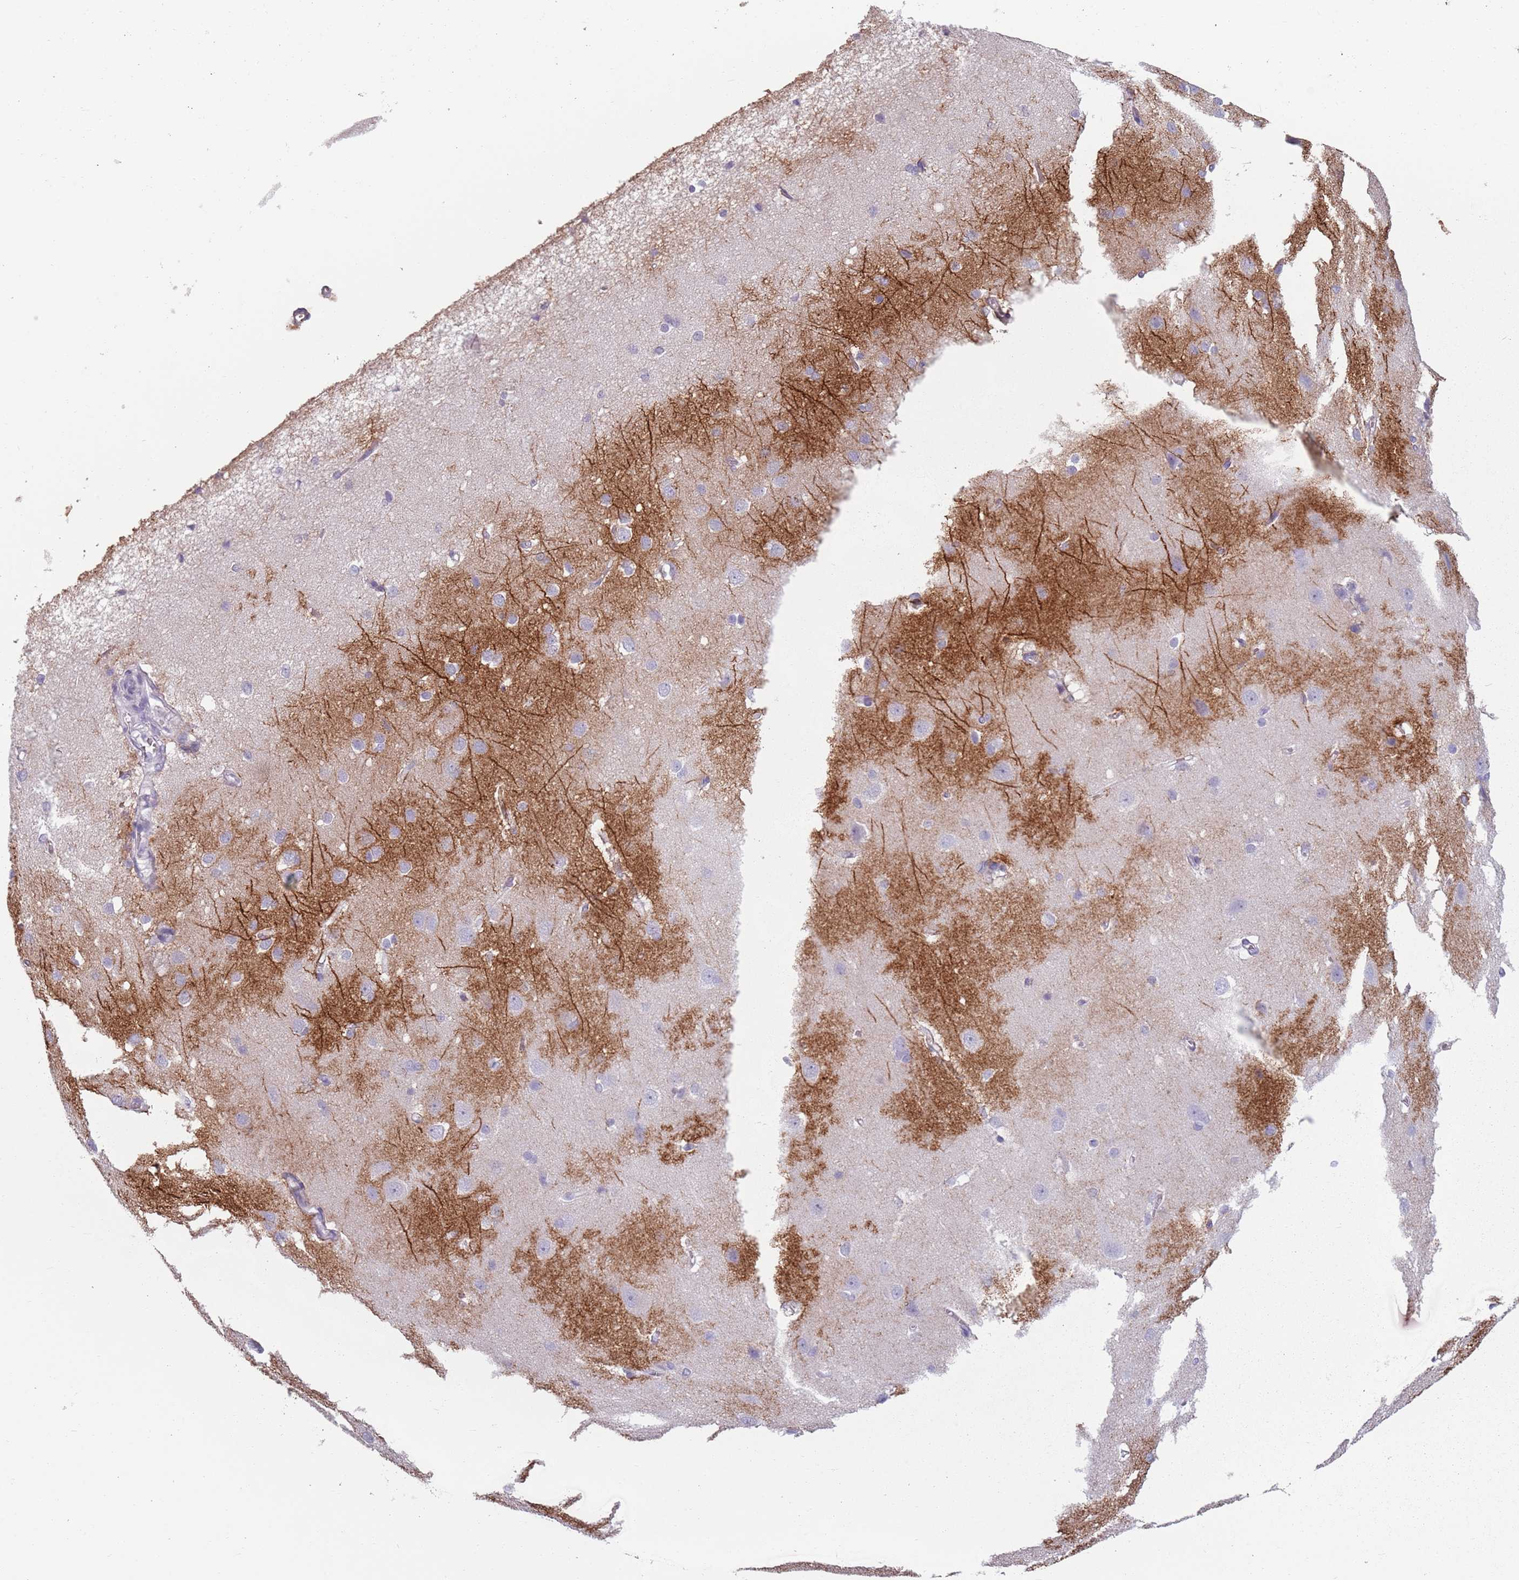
{"staining": {"intensity": "weak", "quantity": "<25%", "location": "cytoplasmic/membranous"}, "tissue": "cerebral cortex", "cell_type": "Endothelial cells", "image_type": "normal", "snomed": [{"axis": "morphology", "description": "Normal tissue, NOS"}, {"axis": "topography", "description": "Cerebral cortex"}], "caption": "Immunohistochemistry image of benign human cerebral cortex stained for a protein (brown), which shows no positivity in endothelial cells. The staining was performed using DAB (3,3'-diaminobenzidine) to visualize the protein expression in brown, while the nuclei were stained in blue with hematoxylin (Magnification: 20x).", "gene": "PIEZO1", "patient": {"sex": "male", "age": 37}}